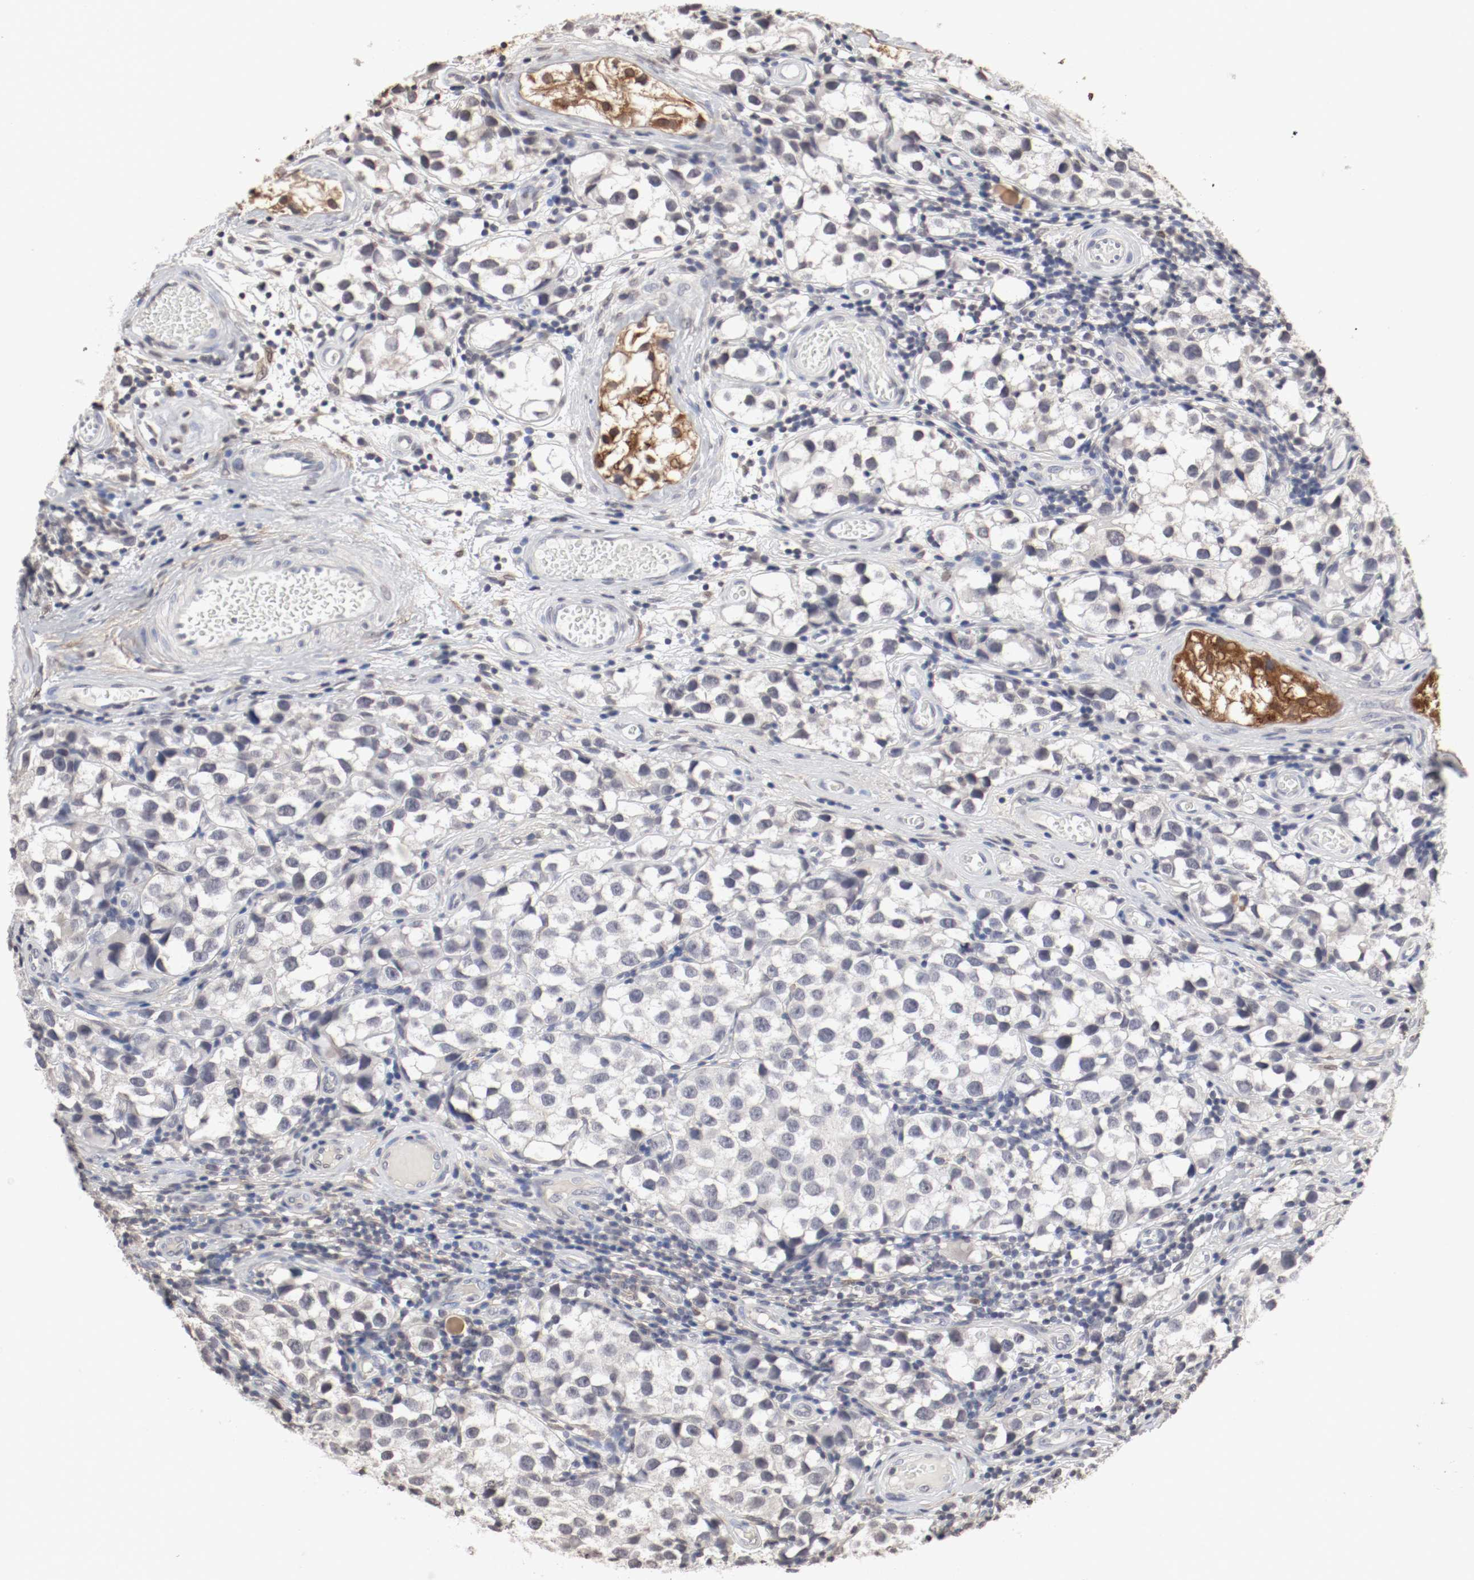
{"staining": {"intensity": "moderate", "quantity": "<25%", "location": "cytoplasmic/membranous,nuclear"}, "tissue": "testis cancer", "cell_type": "Tumor cells", "image_type": "cancer", "snomed": [{"axis": "morphology", "description": "Seminoma, NOS"}, {"axis": "topography", "description": "Testis"}], "caption": "IHC (DAB) staining of human testis cancer reveals moderate cytoplasmic/membranous and nuclear protein staining in about <25% of tumor cells. (brown staining indicates protein expression, while blue staining denotes nuclei).", "gene": "WASL", "patient": {"sex": "male", "age": 39}}